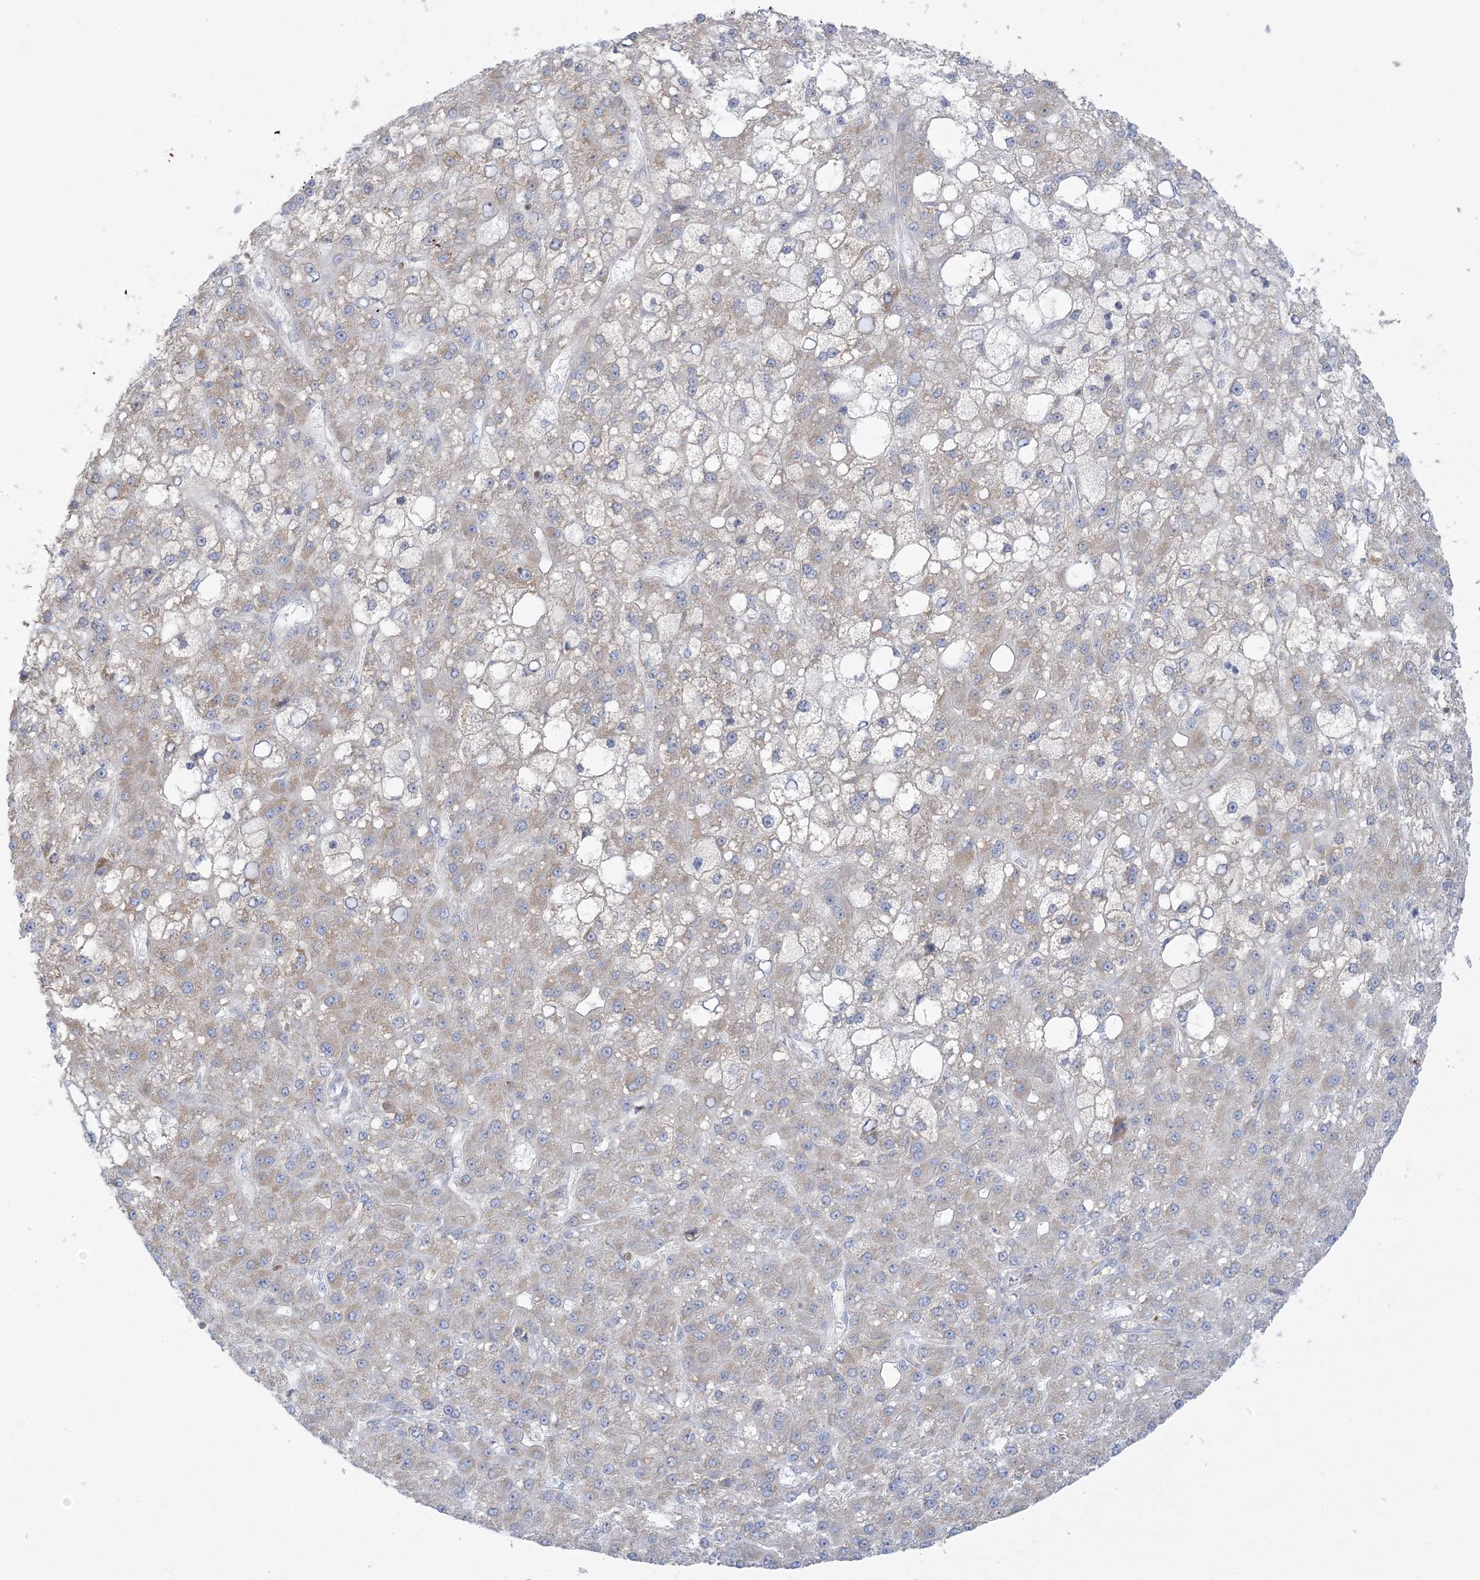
{"staining": {"intensity": "negative", "quantity": "none", "location": "none"}, "tissue": "liver cancer", "cell_type": "Tumor cells", "image_type": "cancer", "snomed": [{"axis": "morphology", "description": "Carcinoma, Hepatocellular, NOS"}, {"axis": "topography", "description": "Liver"}], "caption": "Liver hepatocellular carcinoma stained for a protein using immunohistochemistry (IHC) exhibits no staining tumor cells.", "gene": "ARHGAP30", "patient": {"sex": "male", "age": 67}}